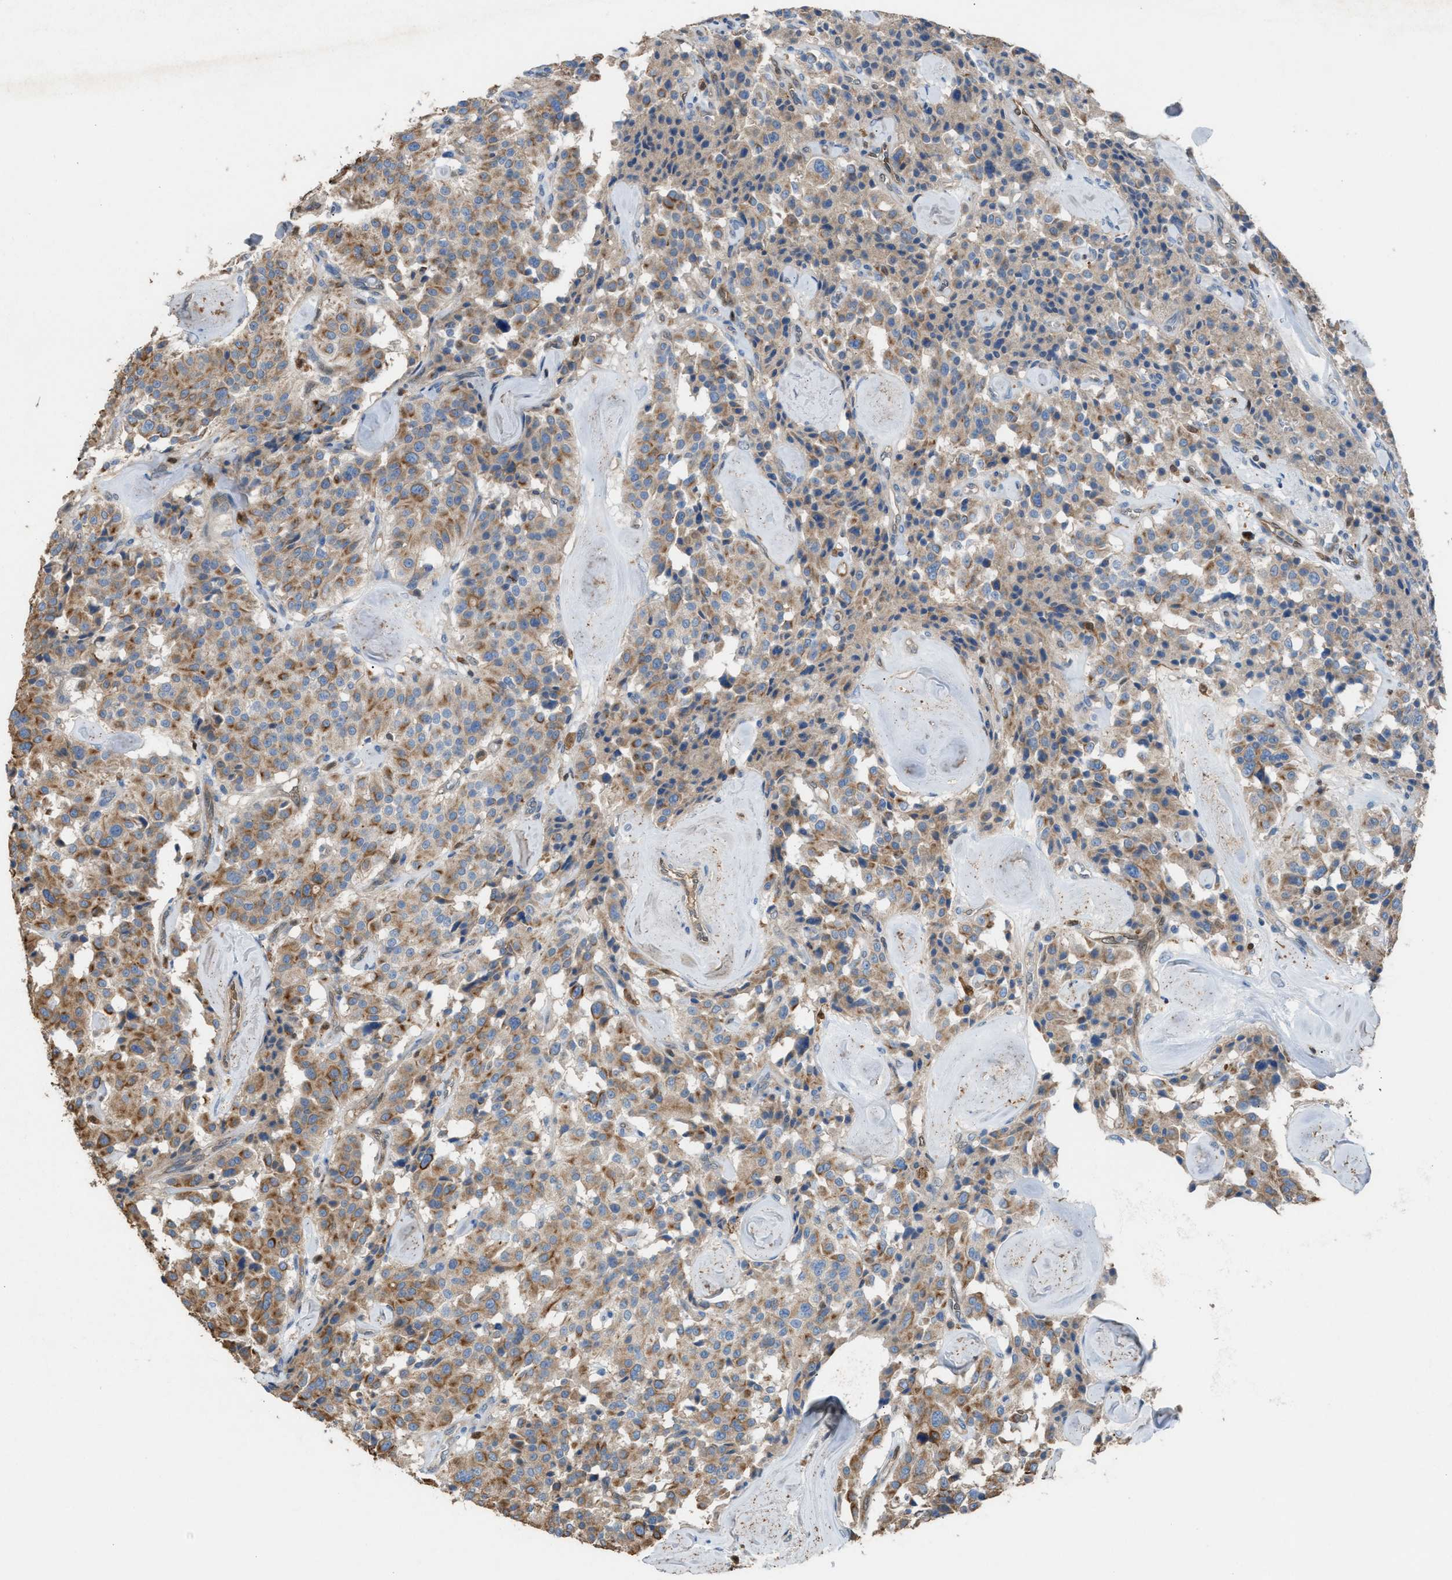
{"staining": {"intensity": "moderate", "quantity": "25%-75%", "location": "cytoplasmic/membranous"}, "tissue": "carcinoid", "cell_type": "Tumor cells", "image_type": "cancer", "snomed": [{"axis": "morphology", "description": "Carcinoid, malignant, NOS"}, {"axis": "topography", "description": "Lung"}], "caption": "Protein expression analysis of human carcinoid reveals moderate cytoplasmic/membranous staining in approximately 25%-75% of tumor cells.", "gene": "TPK1", "patient": {"sex": "male", "age": 30}}